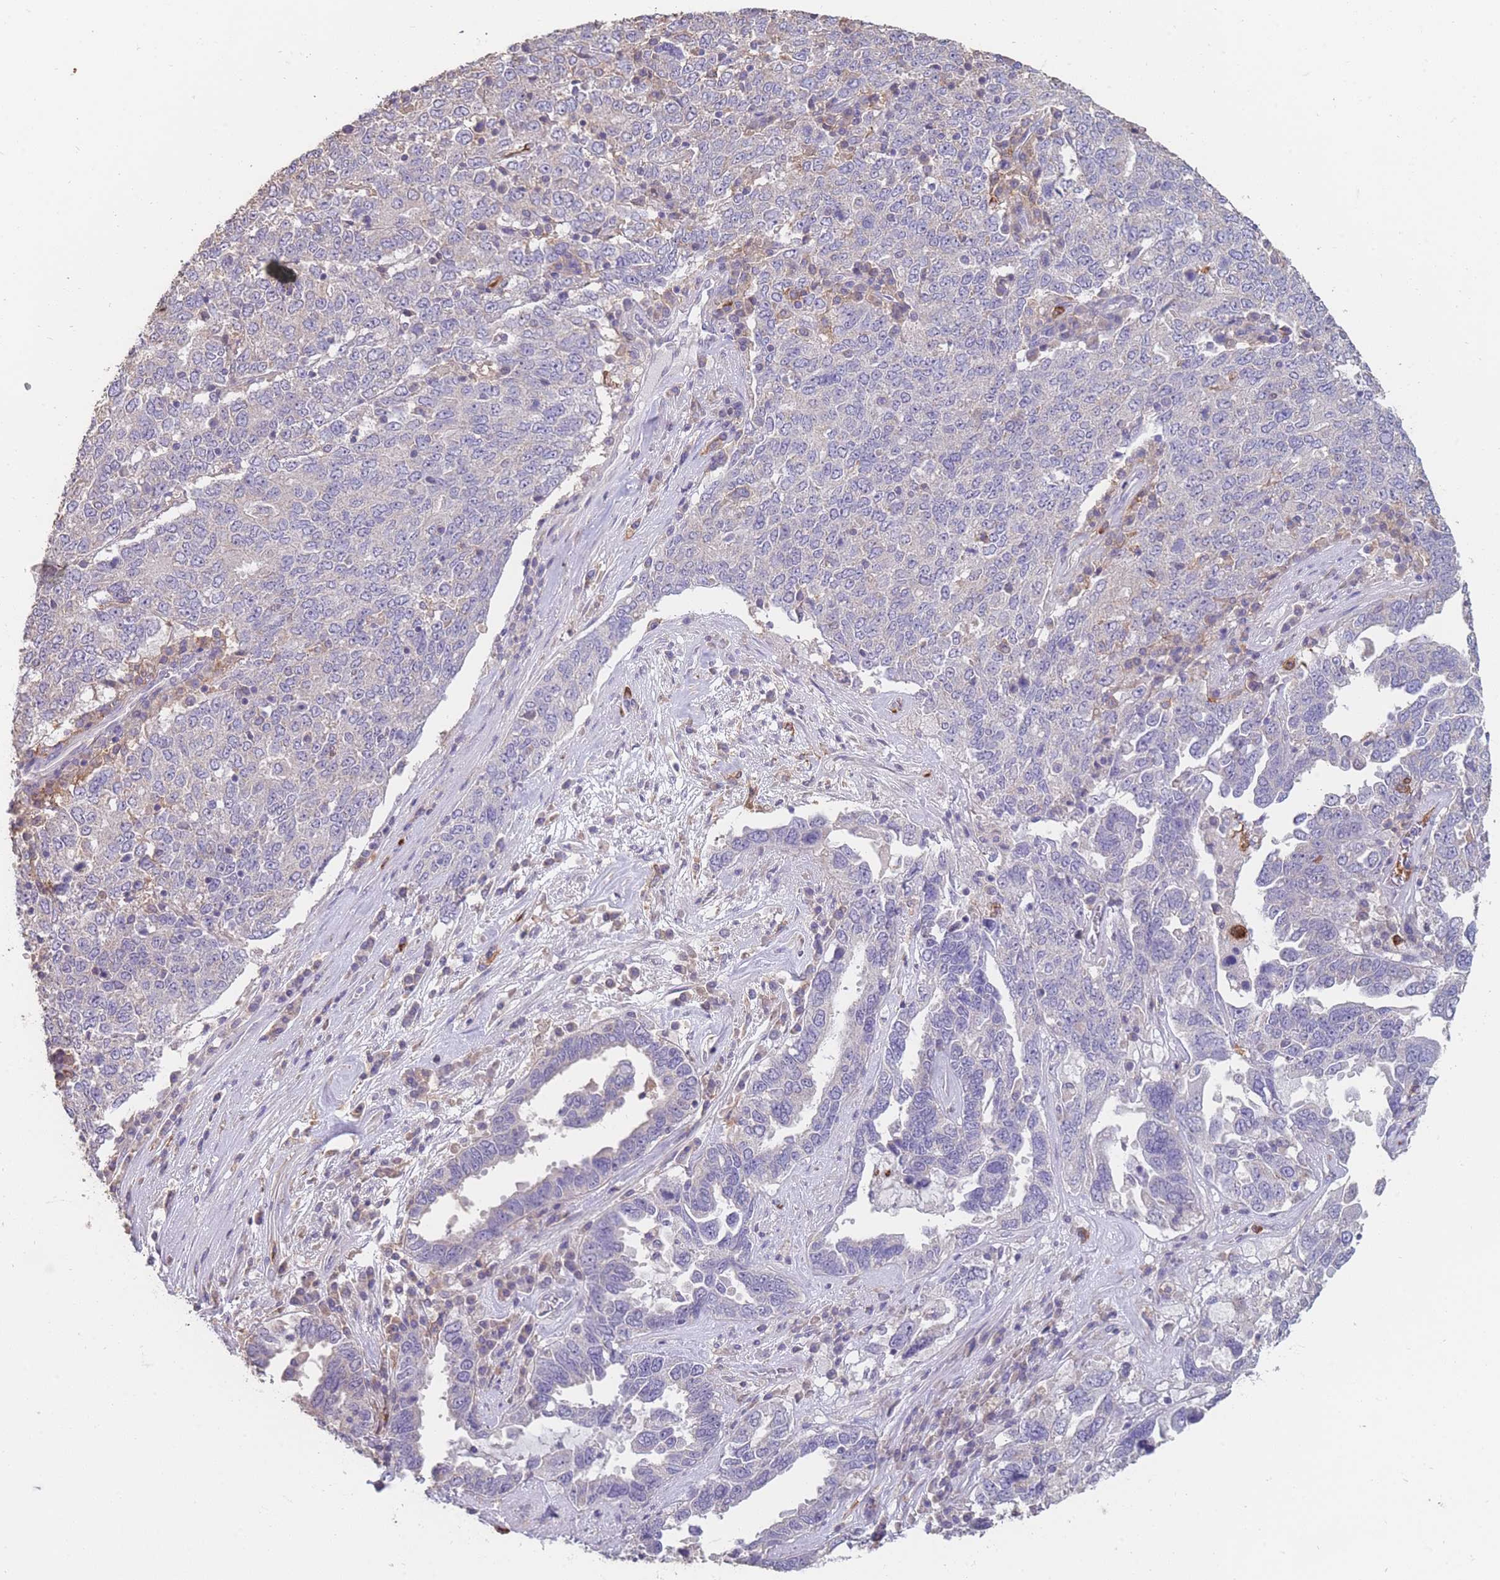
{"staining": {"intensity": "negative", "quantity": "none", "location": "none"}, "tissue": "ovarian cancer", "cell_type": "Tumor cells", "image_type": "cancer", "snomed": [{"axis": "morphology", "description": "Carcinoma, endometroid"}, {"axis": "topography", "description": "Ovary"}], "caption": "Immunohistochemistry (IHC) histopathology image of neoplastic tissue: ovarian cancer stained with DAB (3,3'-diaminobenzidine) reveals no significant protein expression in tumor cells.", "gene": "CLEC12A", "patient": {"sex": "female", "age": 62}}